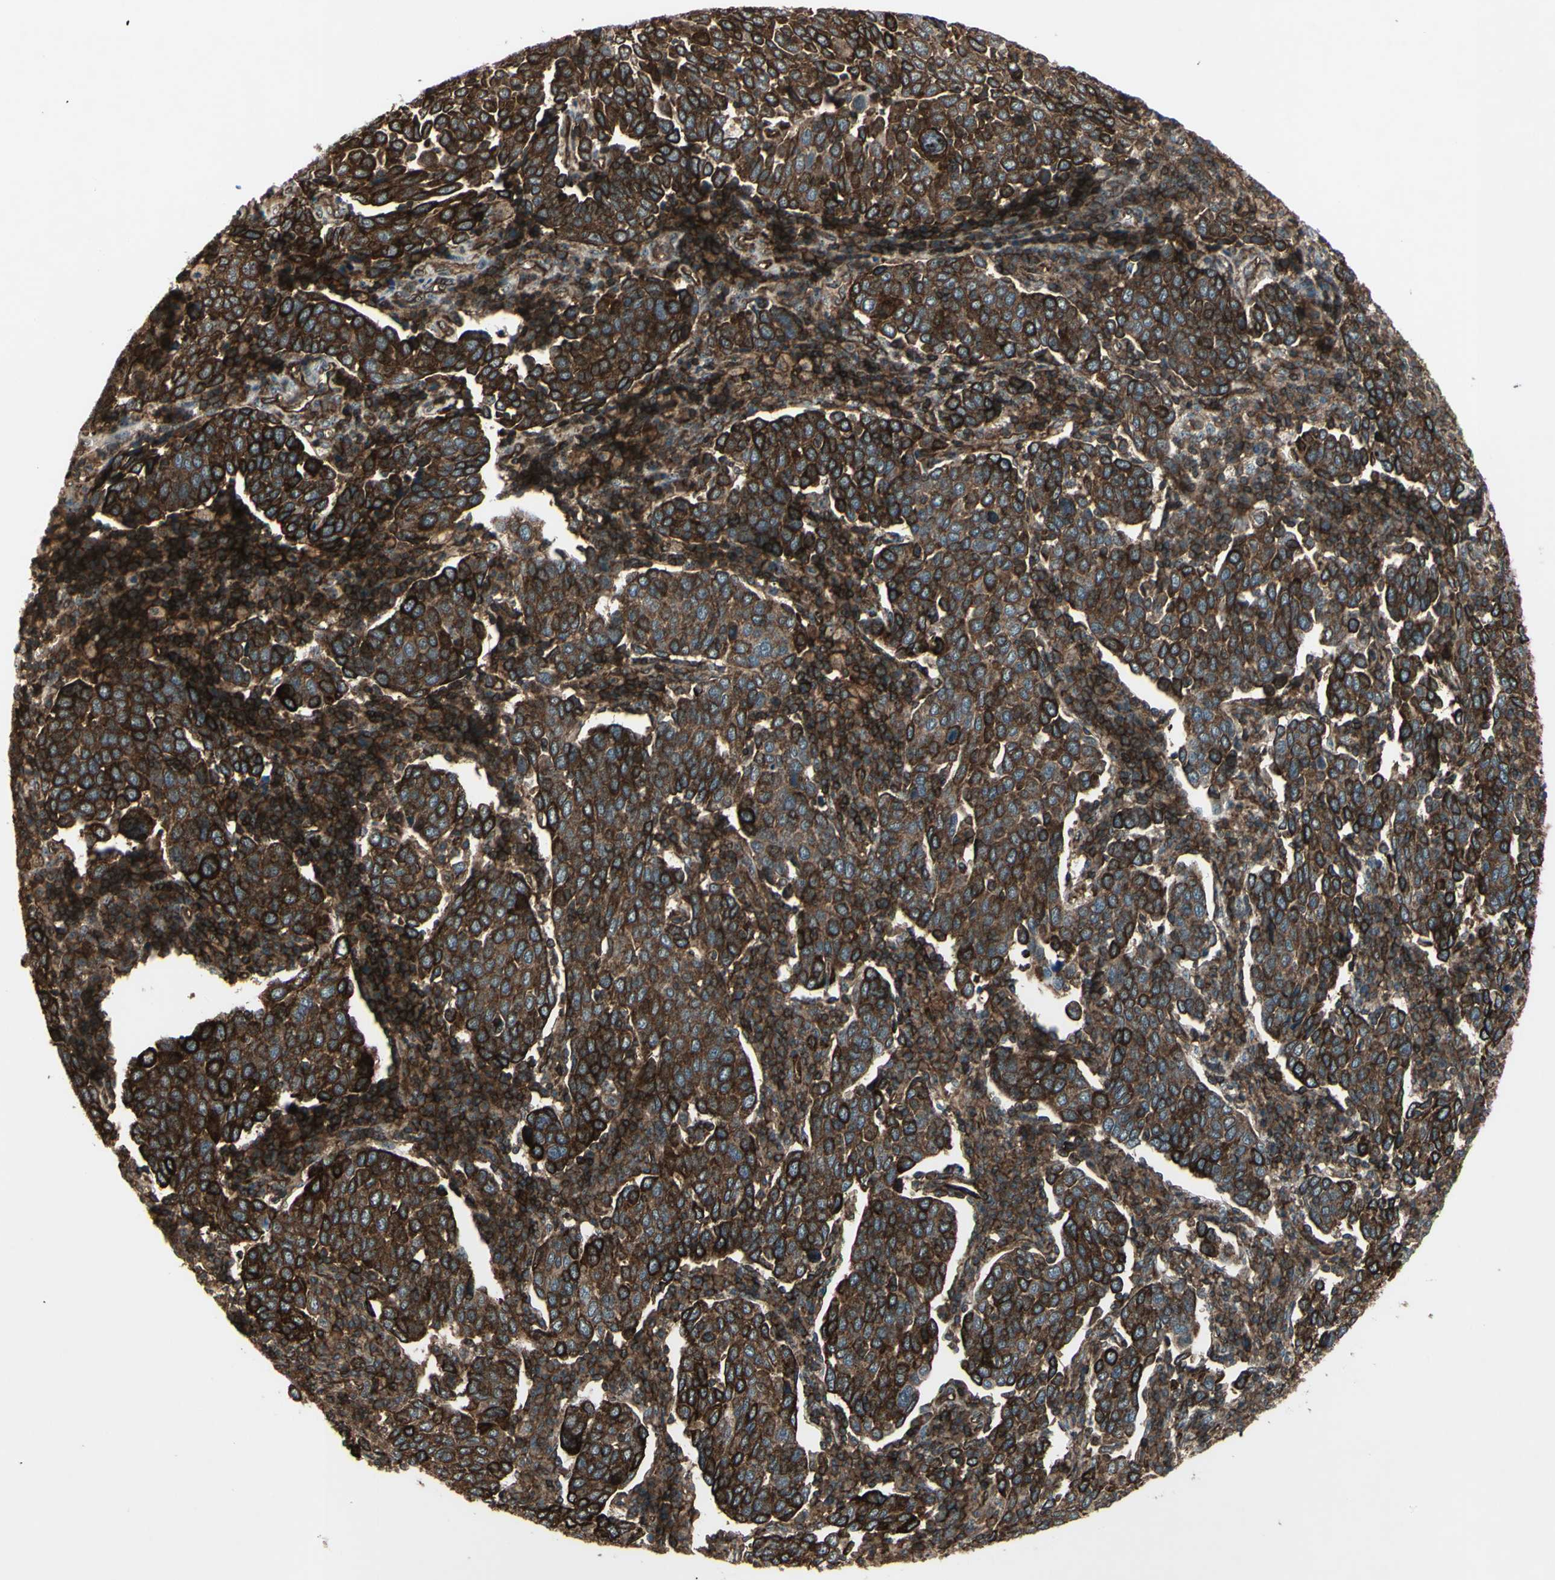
{"staining": {"intensity": "strong", "quantity": ">75%", "location": "cytoplasmic/membranous"}, "tissue": "cervical cancer", "cell_type": "Tumor cells", "image_type": "cancer", "snomed": [{"axis": "morphology", "description": "Squamous cell carcinoma, NOS"}, {"axis": "topography", "description": "Cervix"}], "caption": "Immunohistochemistry (IHC) of human cervical cancer displays high levels of strong cytoplasmic/membranous expression in approximately >75% of tumor cells.", "gene": "FXYD5", "patient": {"sex": "female", "age": 40}}